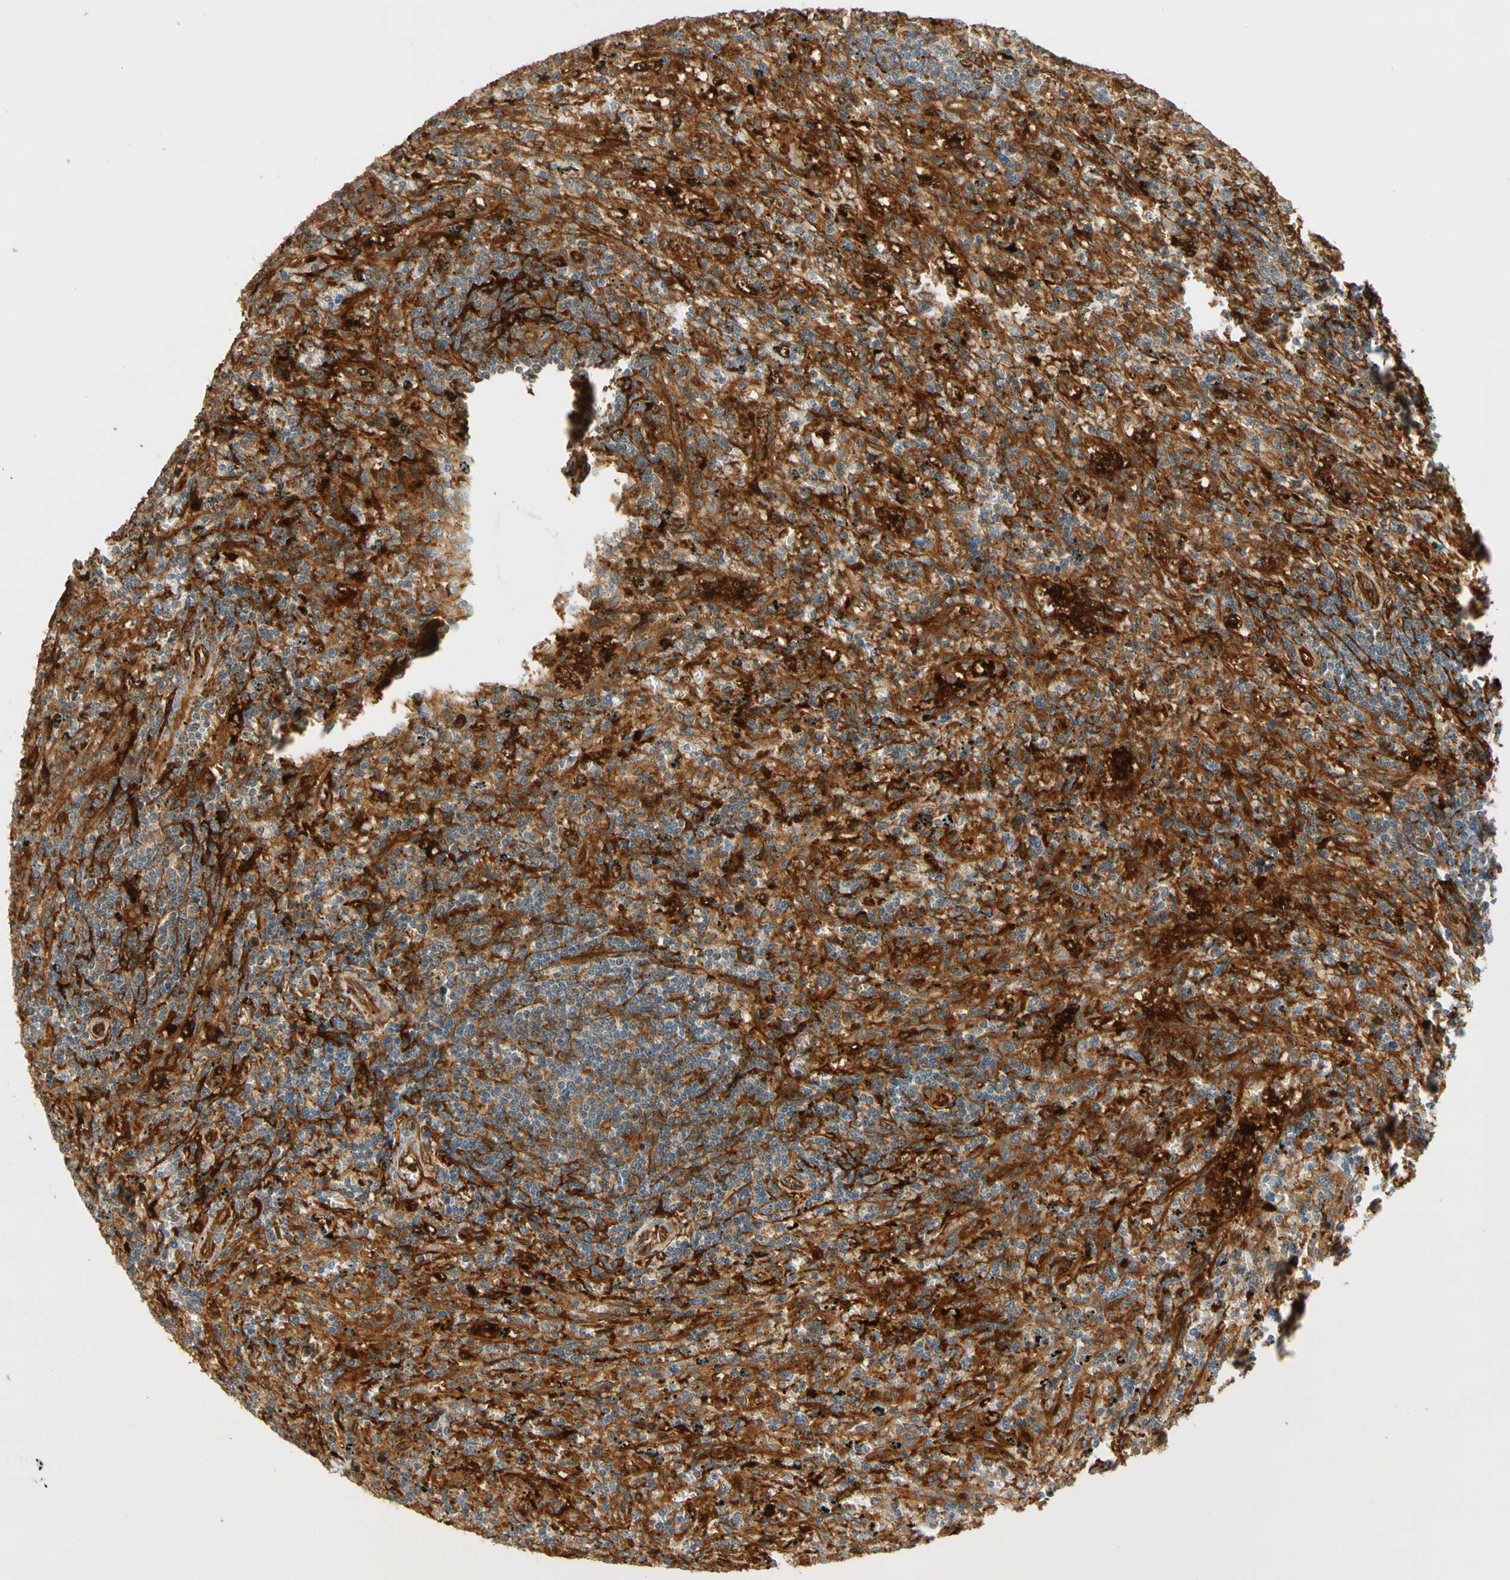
{"staining": {"intensity": "weak", "quantity": "25%-75%", "location": "cytoplasmic/membranous"}, "tissue": "lymphoma", "cell_type": "Tumor cells", "image_type": "cancer", "snomed": [{"axis": "morphology", "description": "Malignant lymphoma, non-Hodgkin's type, Low grade"}, {"axis": "topography", "description": "Spleen"}], "caption": "This photomicrograph demonstrates immunohistochemistry staining of human malignant lymphoma, non-Hodgkin's type (low-grade), with low weak cytoplasmic/membranous positivity in approximately 25%-75% of tumor cells.", "gene": "PARP14", "patient": {"sex": "male", "age": 76}}